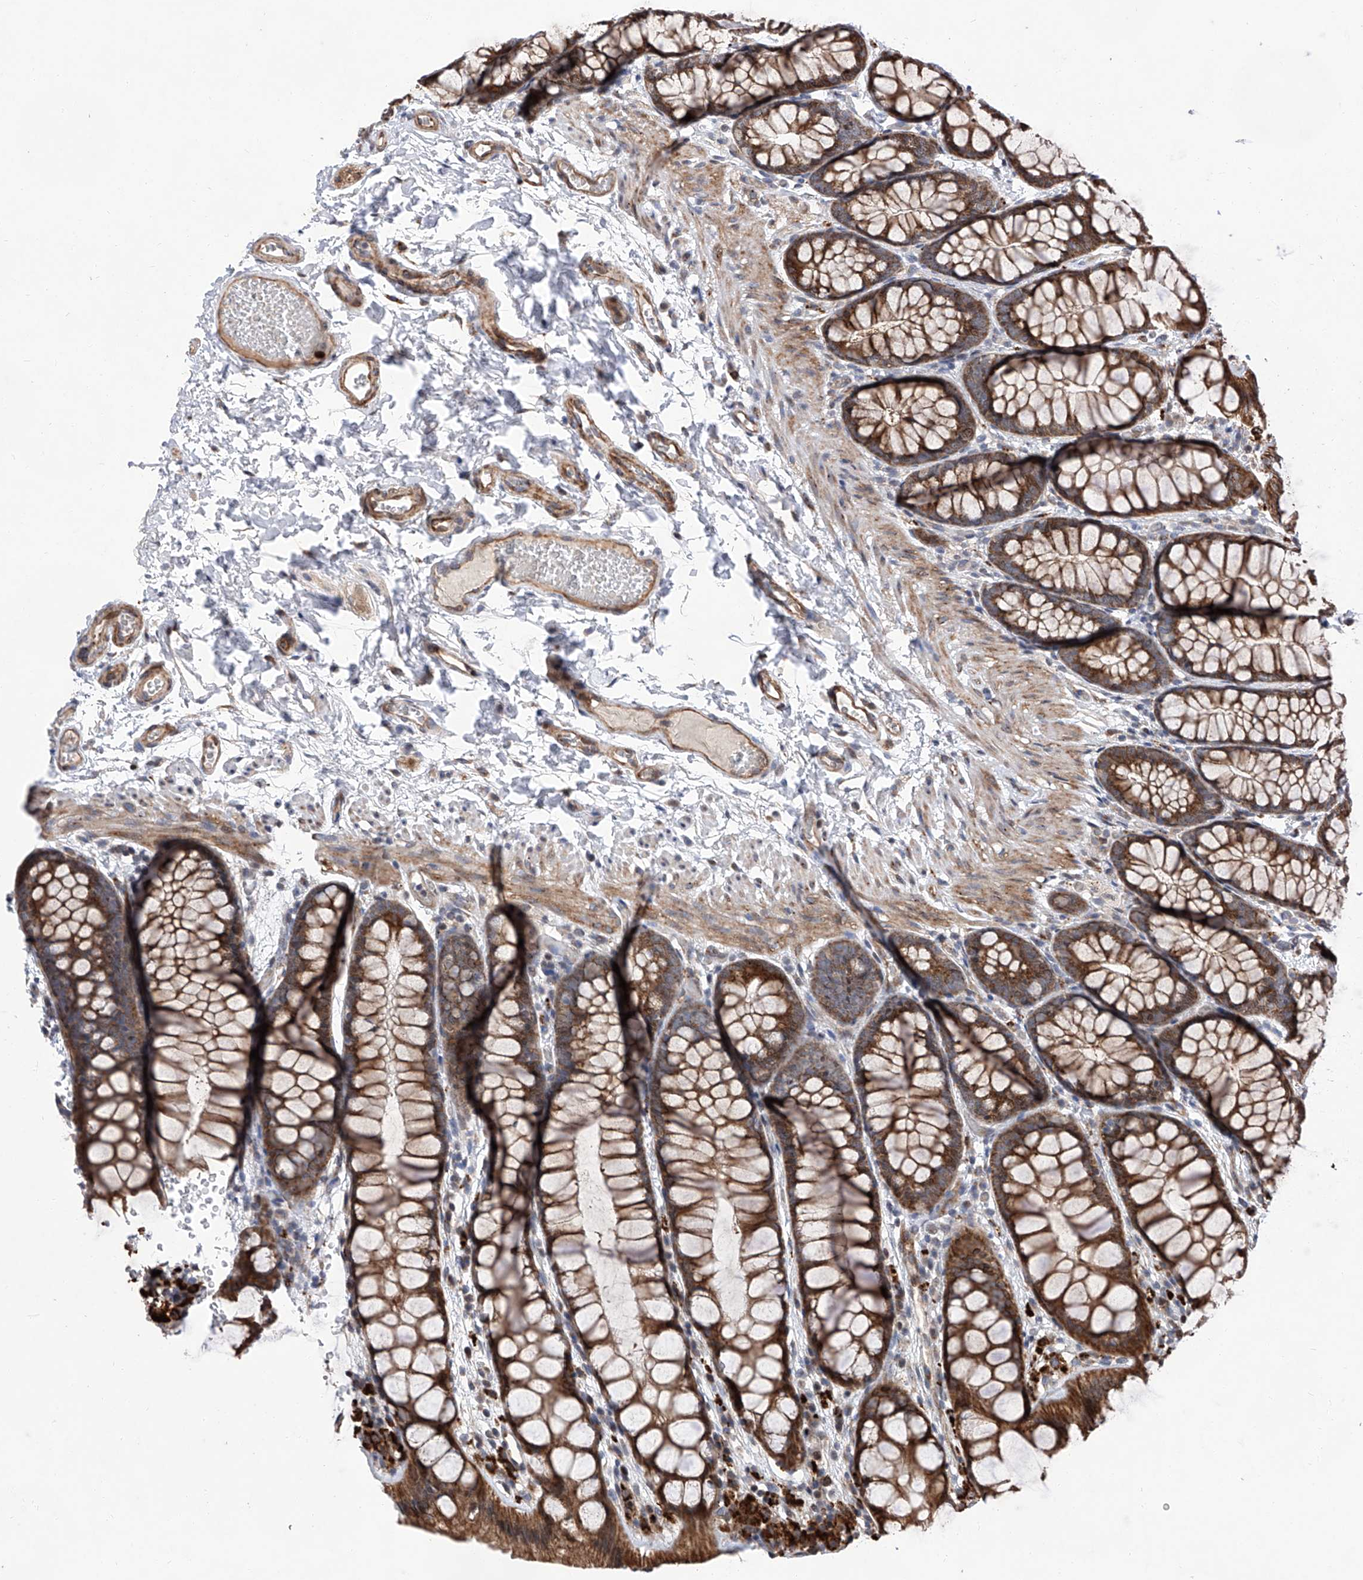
{"staining": {"intensity": "moderate", "quantity": ">75%", "location": "cytoplasmic/membranous"}, "tissue": "colon", "cell_type": "Endothelial cells", "image_type": "normal", "snomed": [{"axis": "morphology", "description": "Normal tissue, NOS"}, {"axis": "topography", "description": "Colon"}], "caption": "A medium amount of moderate cytoplasmic/membranous positivity is seen in approximately >75% of endothelial cells in normal colon. Using DAB (3,3'-diaminobenzidine) (brown) and hematoxylin (blue) stains, captured at high magnification using brightfield microscopy.", "gene": "FARP2", "patient": {"sex": "male", "age": 47}}